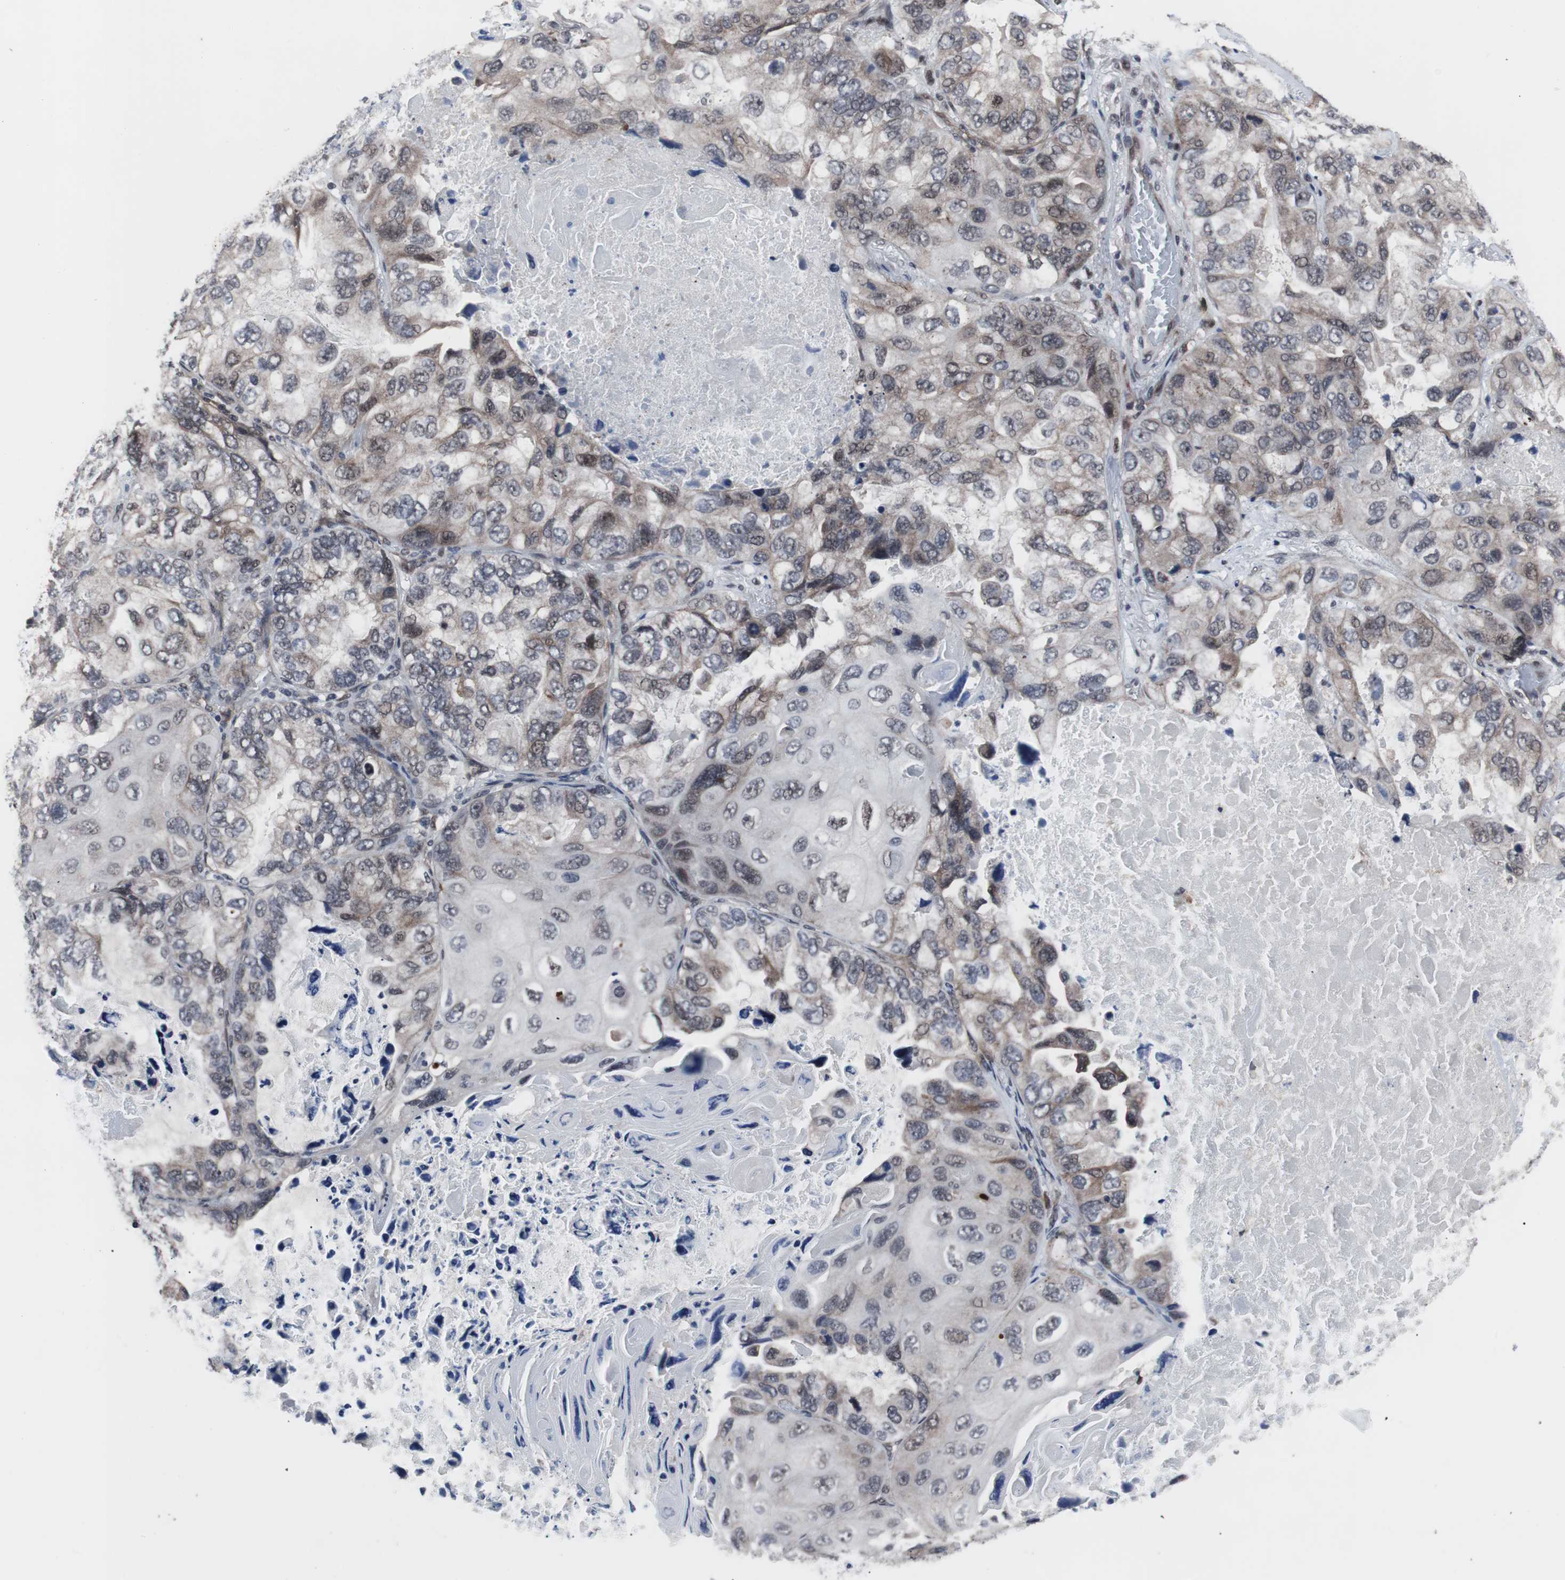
{"staining": {"intensity": "moderate", "quantity": "<25%", "location": "cytoplasmic/membranous"}, "tissue": "lung cancer", "cell_type": "Tumor cells", "image_type": "cancer", "snomed": [{"axis": "morphology", "description": "Squamous cell carcinoma, NOS"}, {"axis": "topography", "description": "Lung"}], "caption": "Protein expression analysis of human lung cancer reveals moderate cytoplasmic/membranous expression in approximately <25% of tumor cells.", "gene": "GTF2F2", "patient": {"sex": "female", "age": 73}}